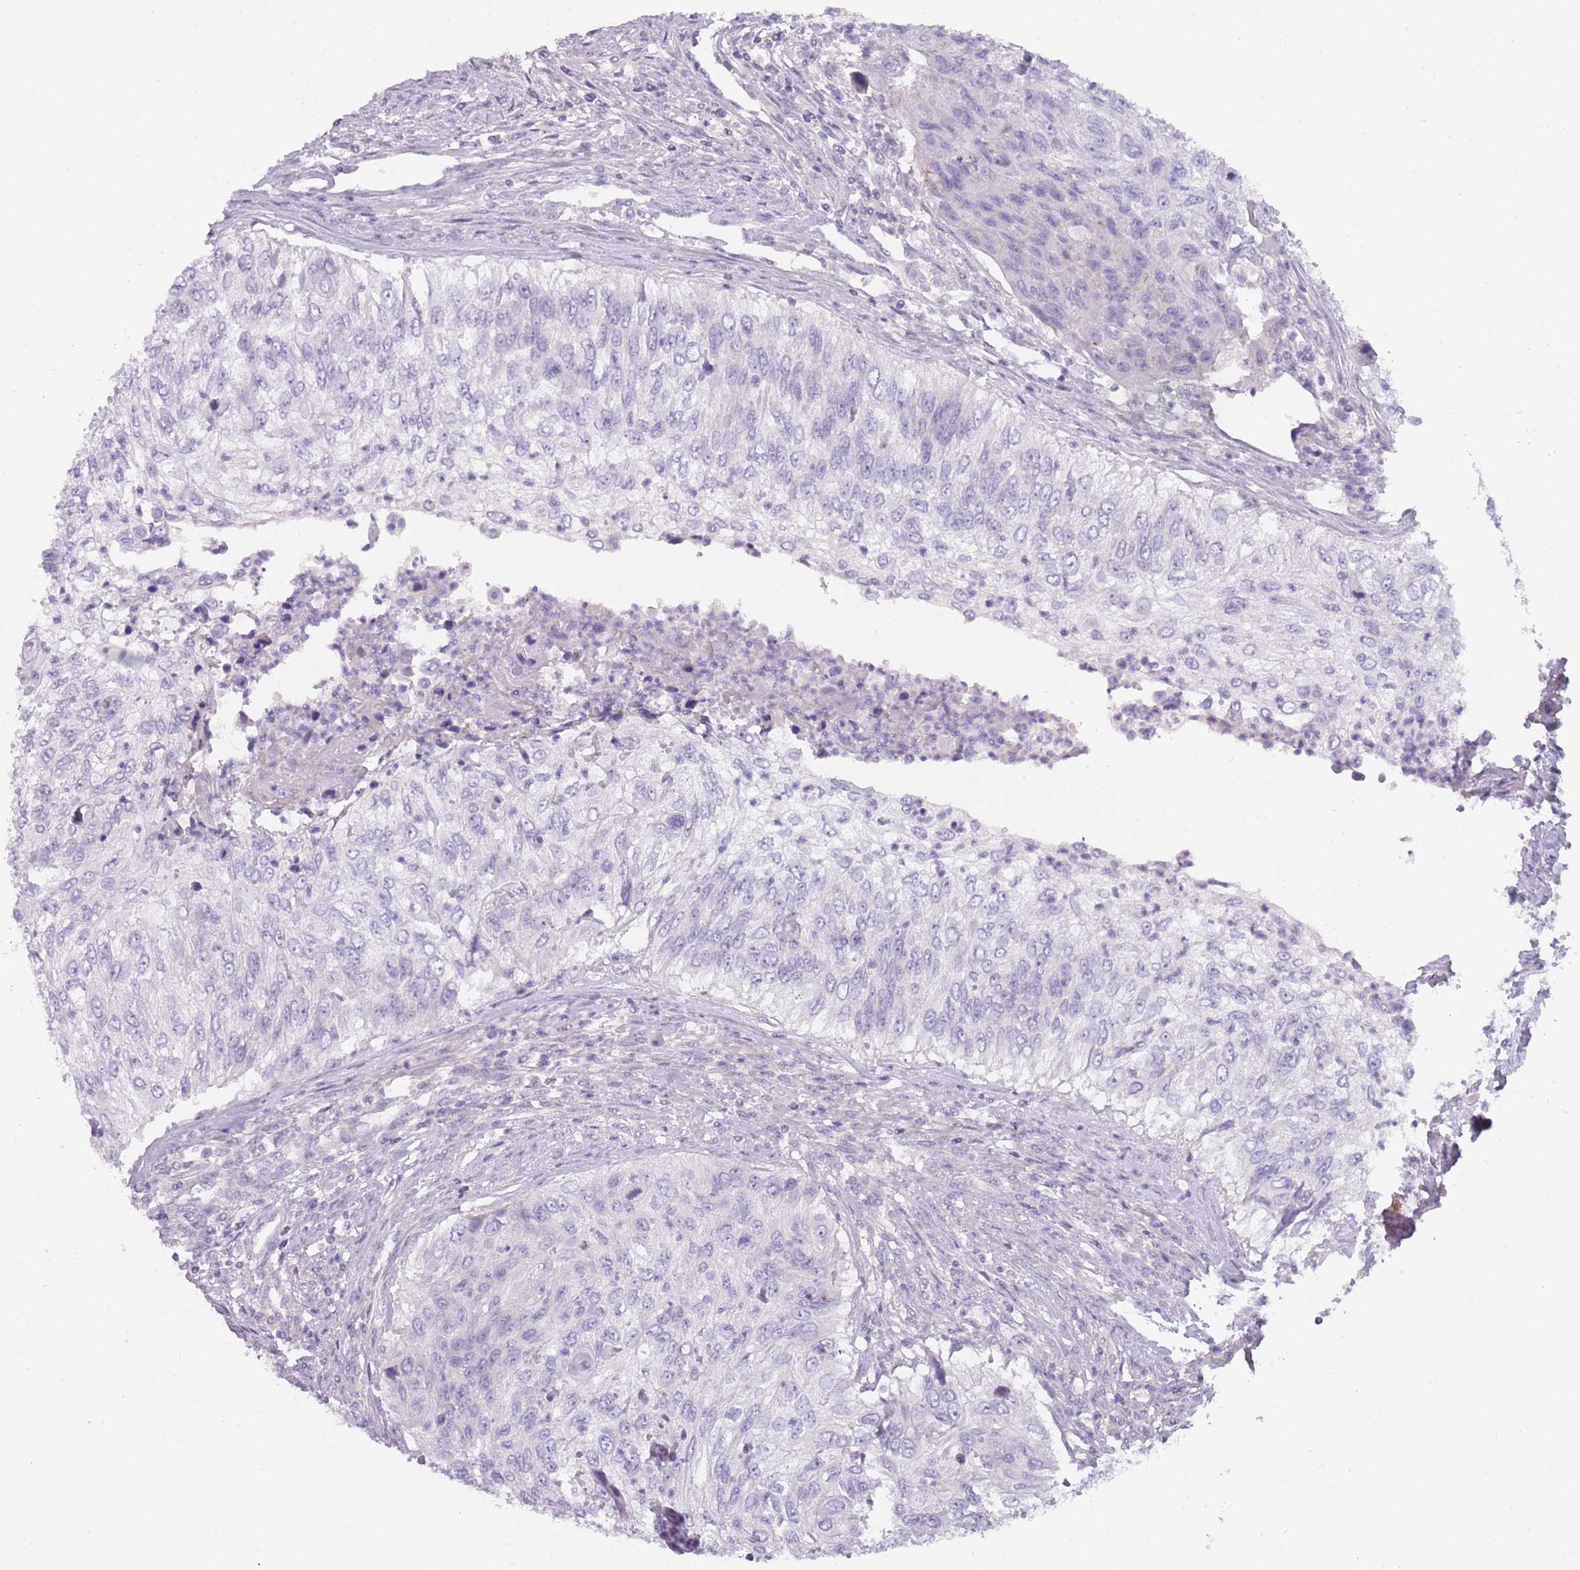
{"staining": {"intensity": "negative", "quantity": "none", "location": "none"}, "tissue": "urothelial cancer", "cell_type": "Tumor cells", "image_type": "cancer", "snomed": [{"axis": "morphology", "description": "Urothelial carcinoma, High grade"}, {"axis": "topography", "description": "Urinary bladder"}], "caption": "This is an immunohistochemistry histopathology image of urothelial carcinoma (high-grade). There is no positivity in tumor cells.", "gene": "DDX4", "patient": {"sex": "female", "age": 60}}